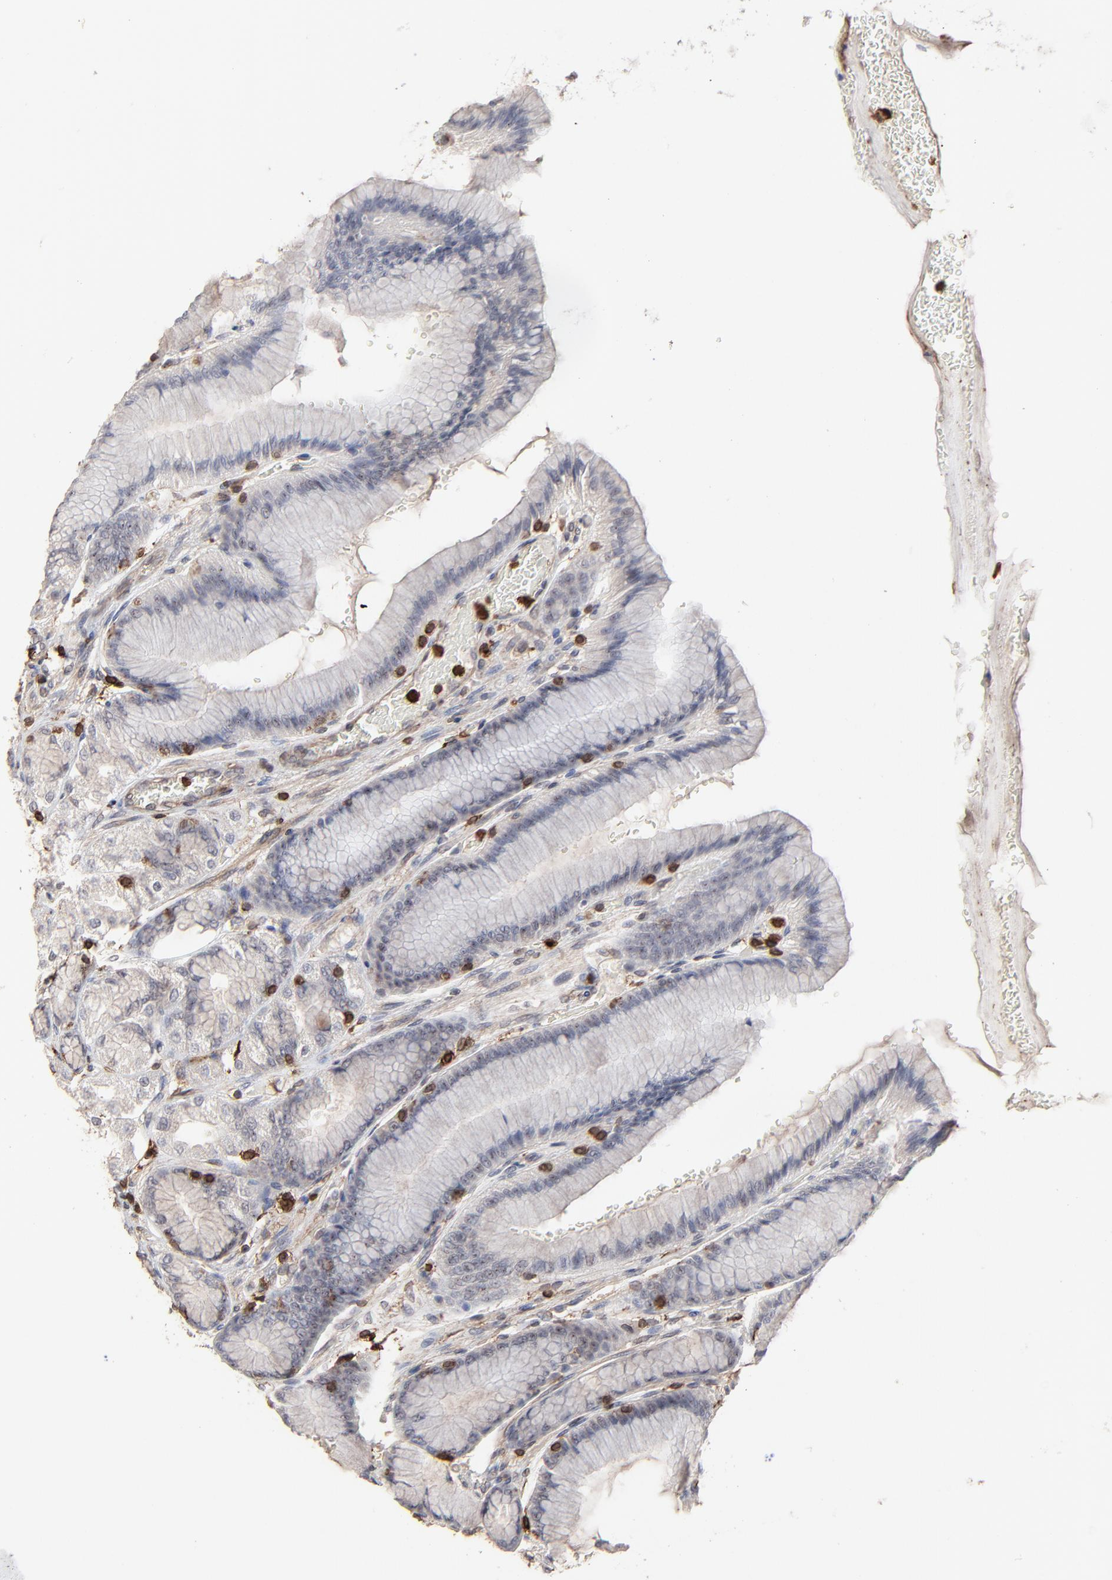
{"staining": {"intensity": "negative", "quantity": "none", "location": "none"}, "tissue": "stomach", "cell_type": "Glandular cells", "image_type": "normal", "snomed": [{"axis": "morphology", "description": "Normal tissue, NOS"}, {"axis": "morphology", "description": "Adenocarcinoma, NOS"}, {"axis": "topography", "description": "Stomach"}, {"axis": "topography", "description": "Stomach, lower"}], "caption": "Immunohistochemistry image of unremarkable stomach: stomach stained with DAB exhibits no significant protein staining in glandular cells. (Brightfield microscopy of DAB immunohistochemistry at high magnification).", "gene": "SLC6A14", "patient": {"sex": "female", "age": 65}}